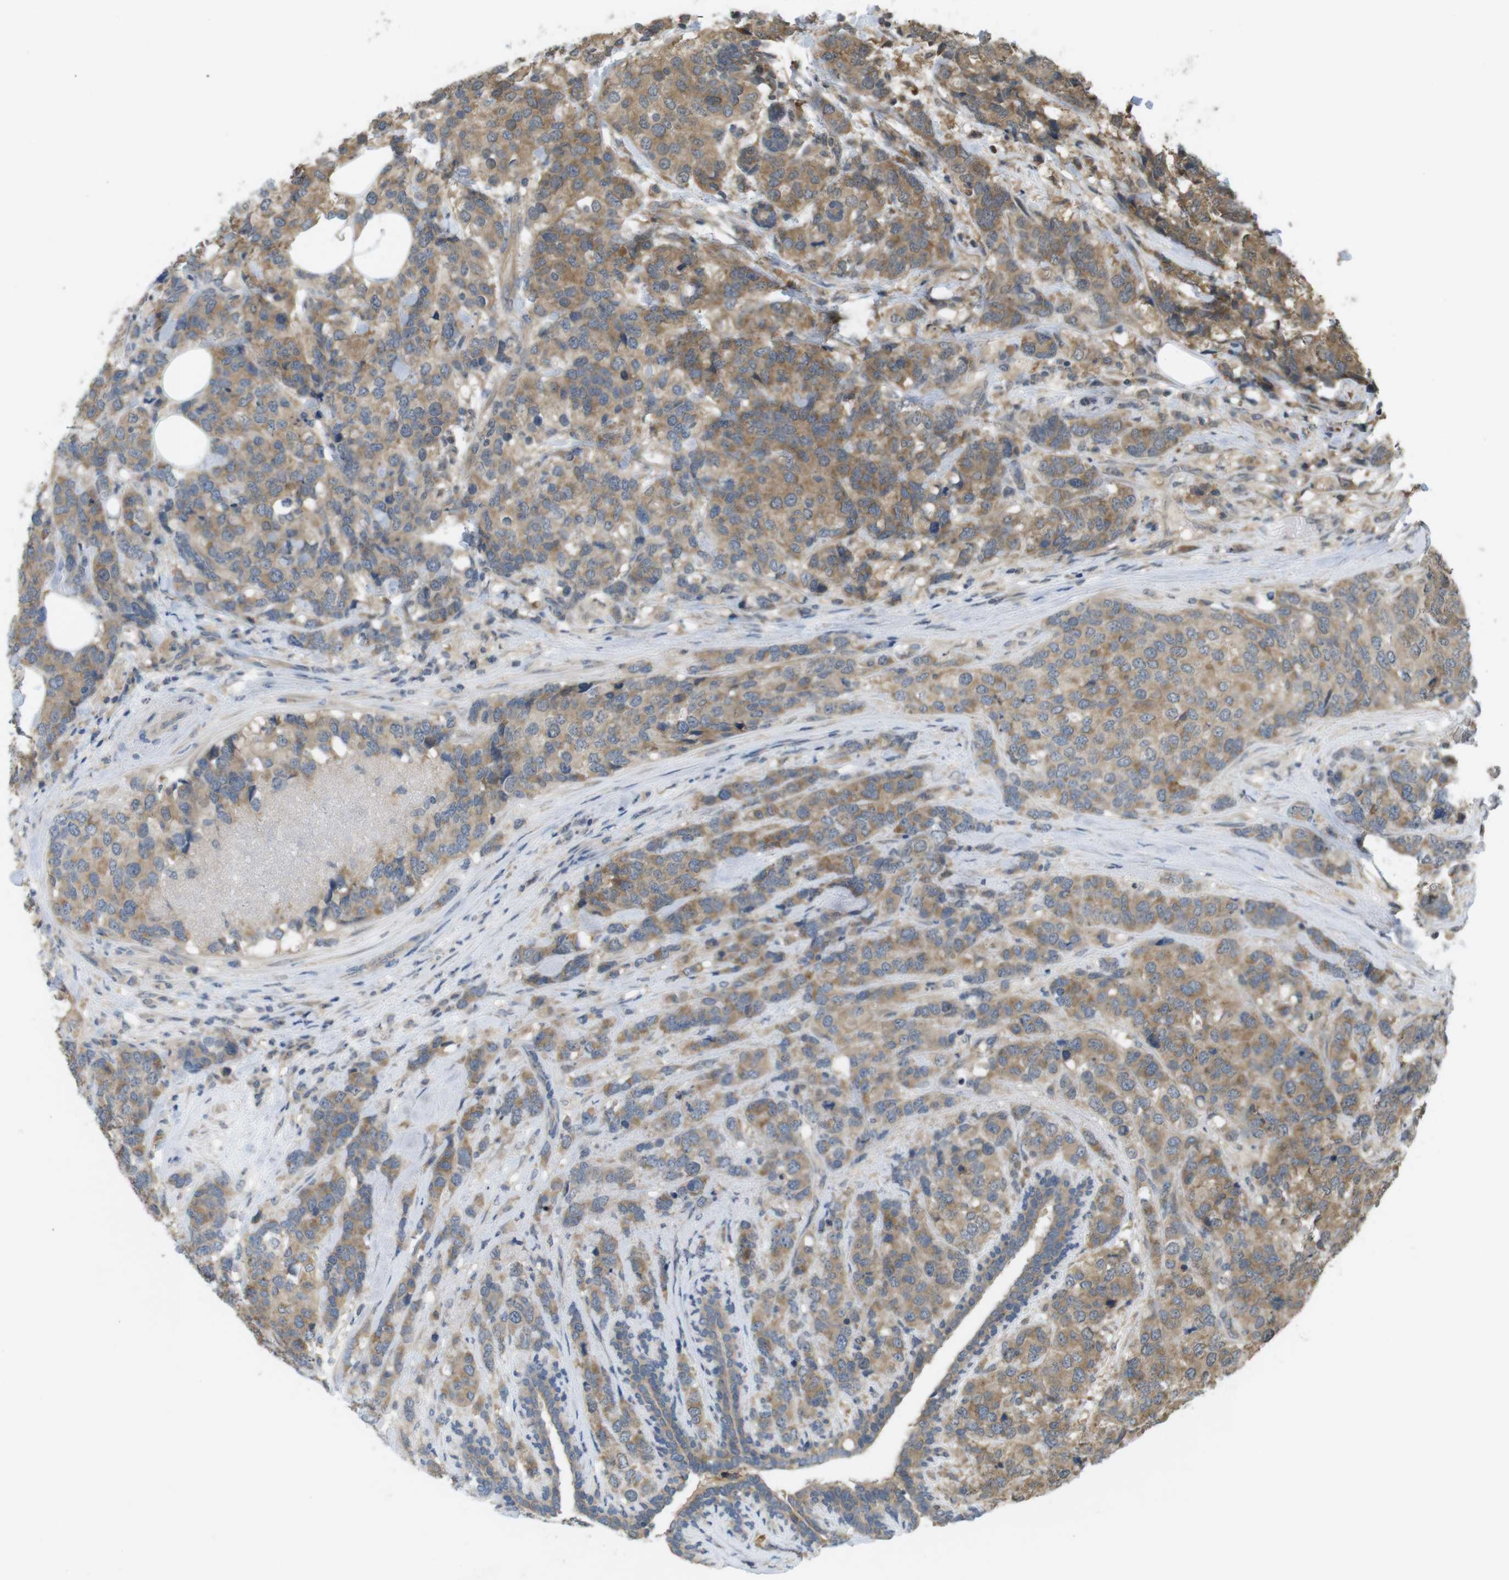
{"staining": {"intensity": "moderate", "quantity": ">75%", "location": "cytoplasmic/membranous"}, "tissue": "breast cancer", "cell_type": "Tumor cells", "image_type": "cancer", "snomed": [{"axis": "morphology", "description": "Lobular carcinoma"}, {"axis": "topography", "description": "Breast"}], "caption": "Immunohistochemistry (IHC) (DAB (3,3'-diaminobenzidine)) staining of breast lobular carcinoma shows moderate cytoplasmic/membranous protein expression in approximately >75% of tumor cells.", "gene": "RNF130", "patient": {"sex": "female", "age": 59}}